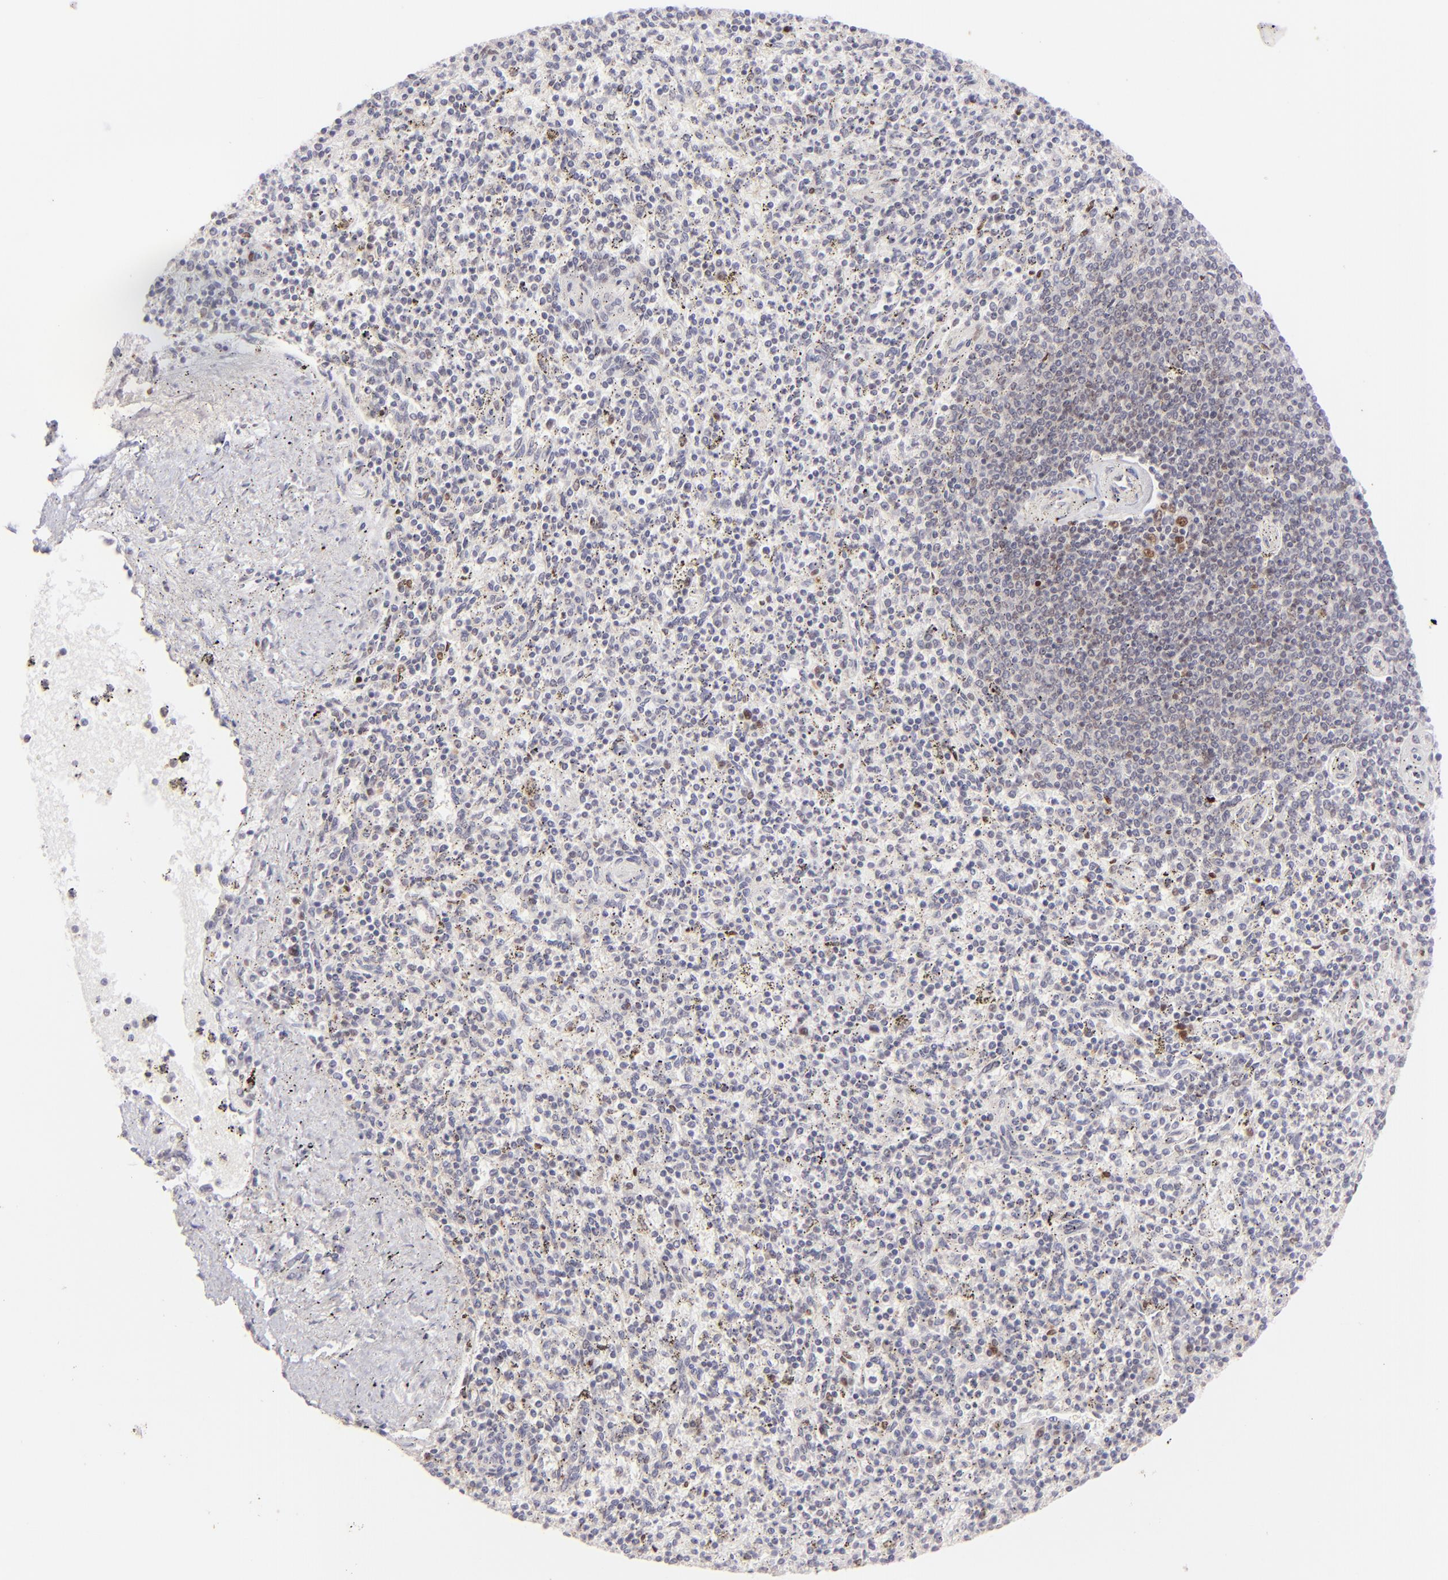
{"staining": {"intensity": "weak", "quantity": "<25%", "location": "nuclear"}, "tissue": "spleen", "cell_type": "Cells in red pulp", "image_type": "normal", "snomed": [{"axis": "morphology", "description": "Normal tissue, NOS"}, {"axis": "topography", "description": "Spleen"}], "caption": "A high-resolution image shows IHC staining of normal spleen, which reveals no significant staining in cells in red pulp. (IHC, brightfield microscopy, high magnification).", "gene": "POU2F1", "patient": {"sex": "male", "age": 72}}